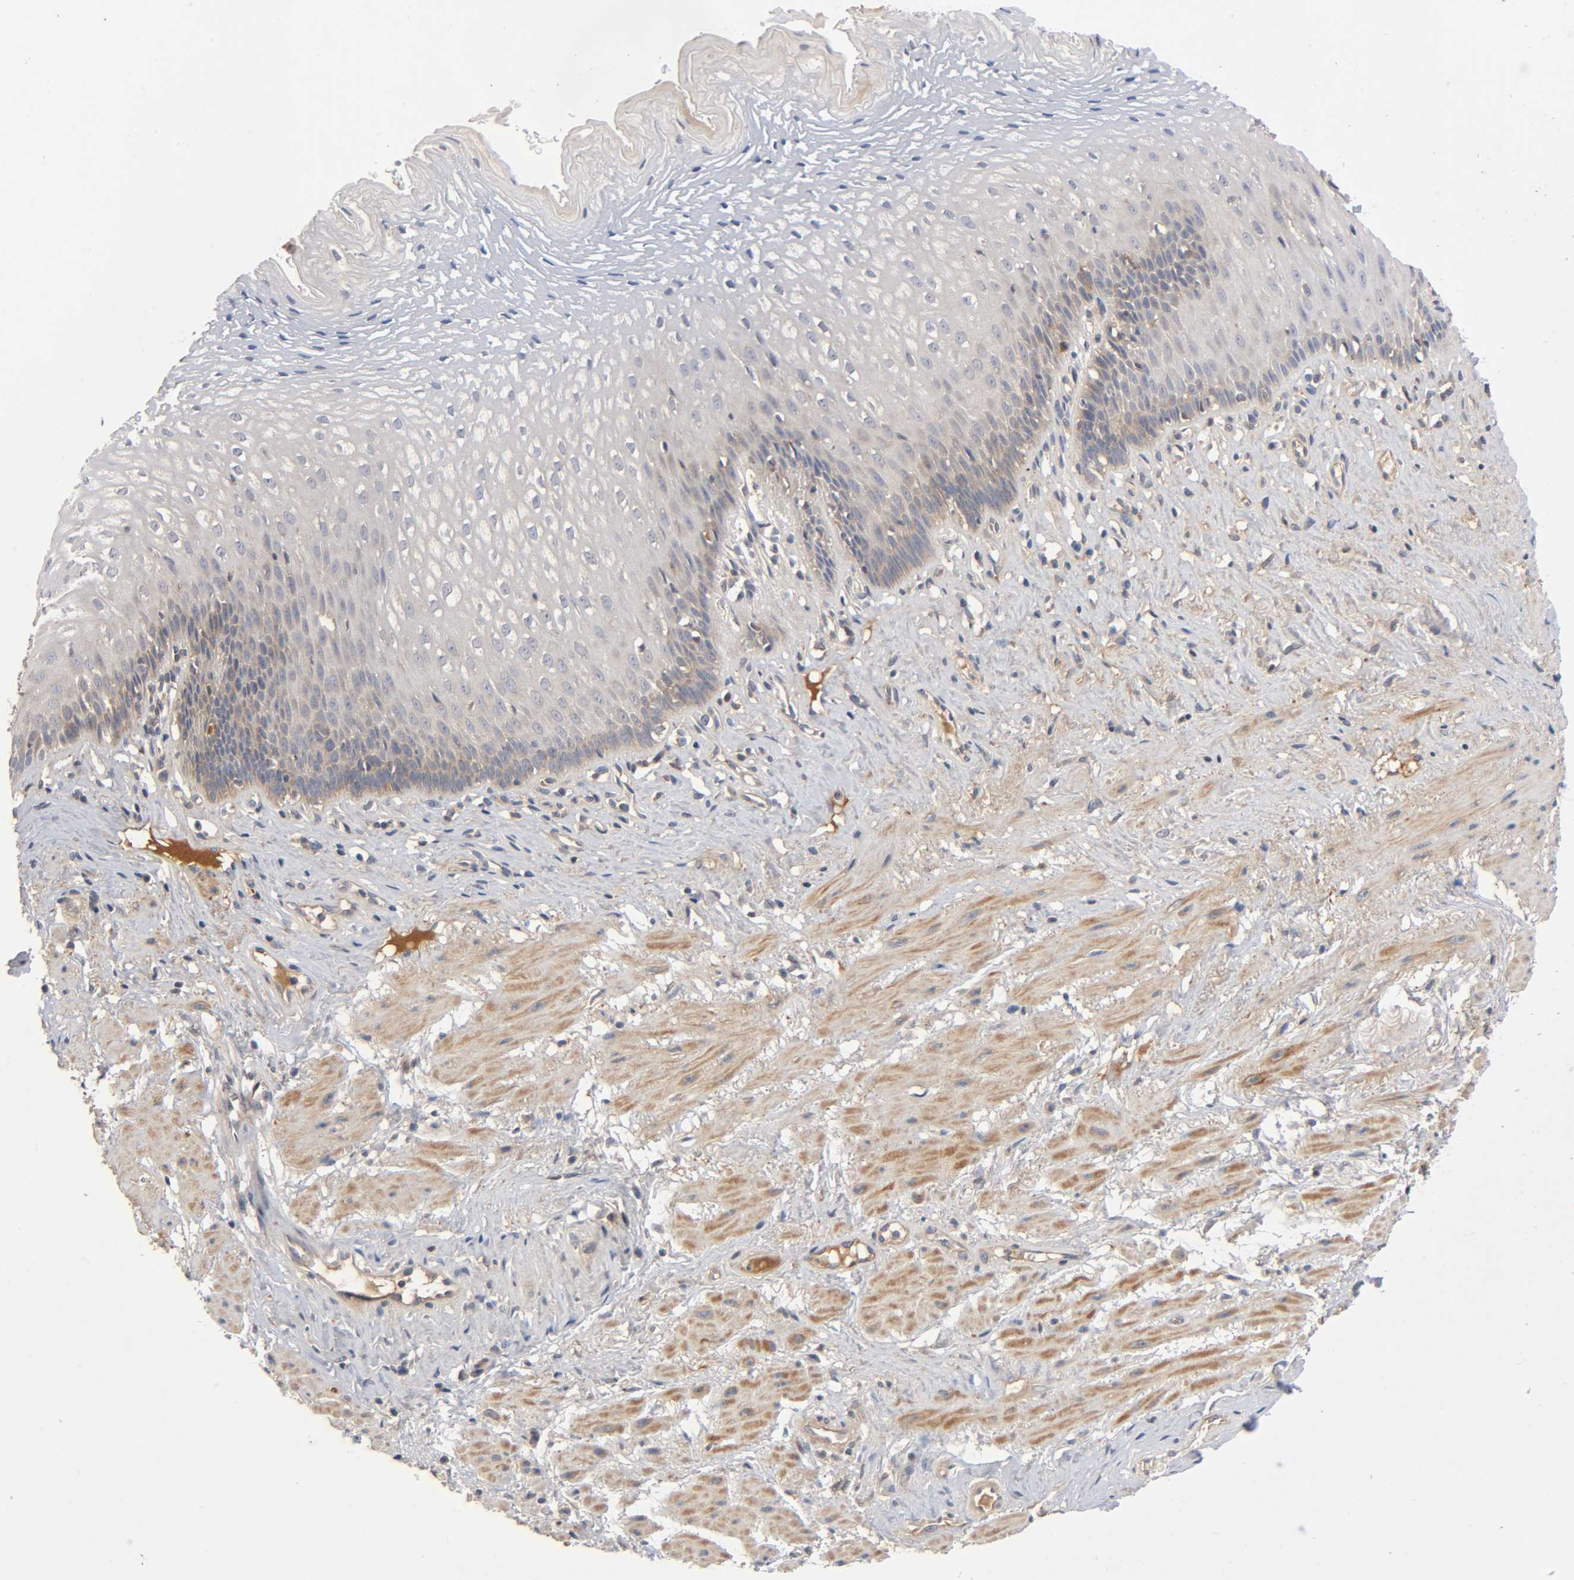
{"staining": {"intensity": "moderate", "quantity": "<25%", "location": "cytoplasmic/membranous"}, "tissue": "esophagus", "cell_type": "Squamous epithelial cells", "image_type": "normal", "snomed": [{"axis": "morphology", "description": "Normal tissue, NOS"}, {"axis": "topography", "description": "Esophagus"}], "caption": "This image shows IHC staining of normal esophagus, with low moderate cytoplasmic/membranous positivity in about <25% of squamous epithelial cells.", "gene": "CPB2", "patient": {"sex": "female", "age": 70}}